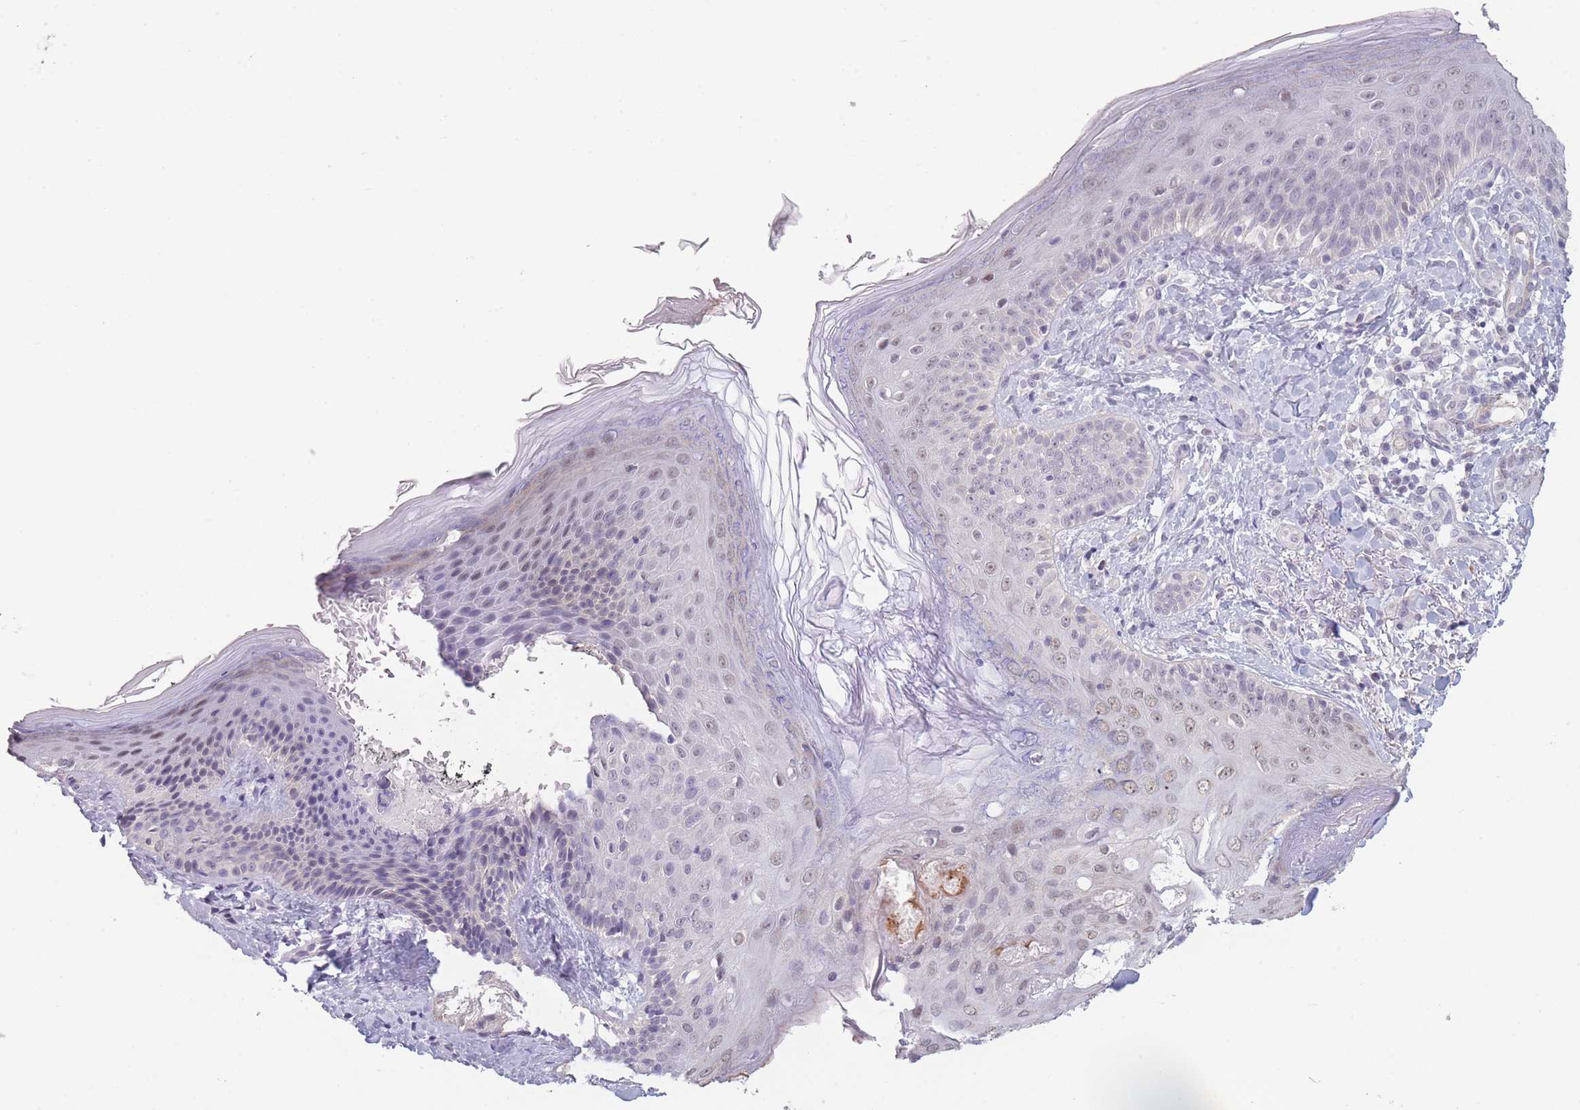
{"staining": {"intensity": "negative", "quantity": "none", "location": "none"}, "tissue": "skin", "cell_type": "Fibroblasts", "image_type": "normal", "snomed": [{"axis": "morphology", "description": "Normal tissue, NOS"}, {"axis": "topography", "description": "Skin"}], "caption": "Benign skin was stained to show a protein in brown. There is no significant positivity in fibroblasts. The staining was performed using DAB to visualize the protein expression in brown, while the nuclei were stained in blue with hematoxylin (Magnification: 20x).", "gene": "SIN3B", "patient": {"sex": "male", "age": 57}}